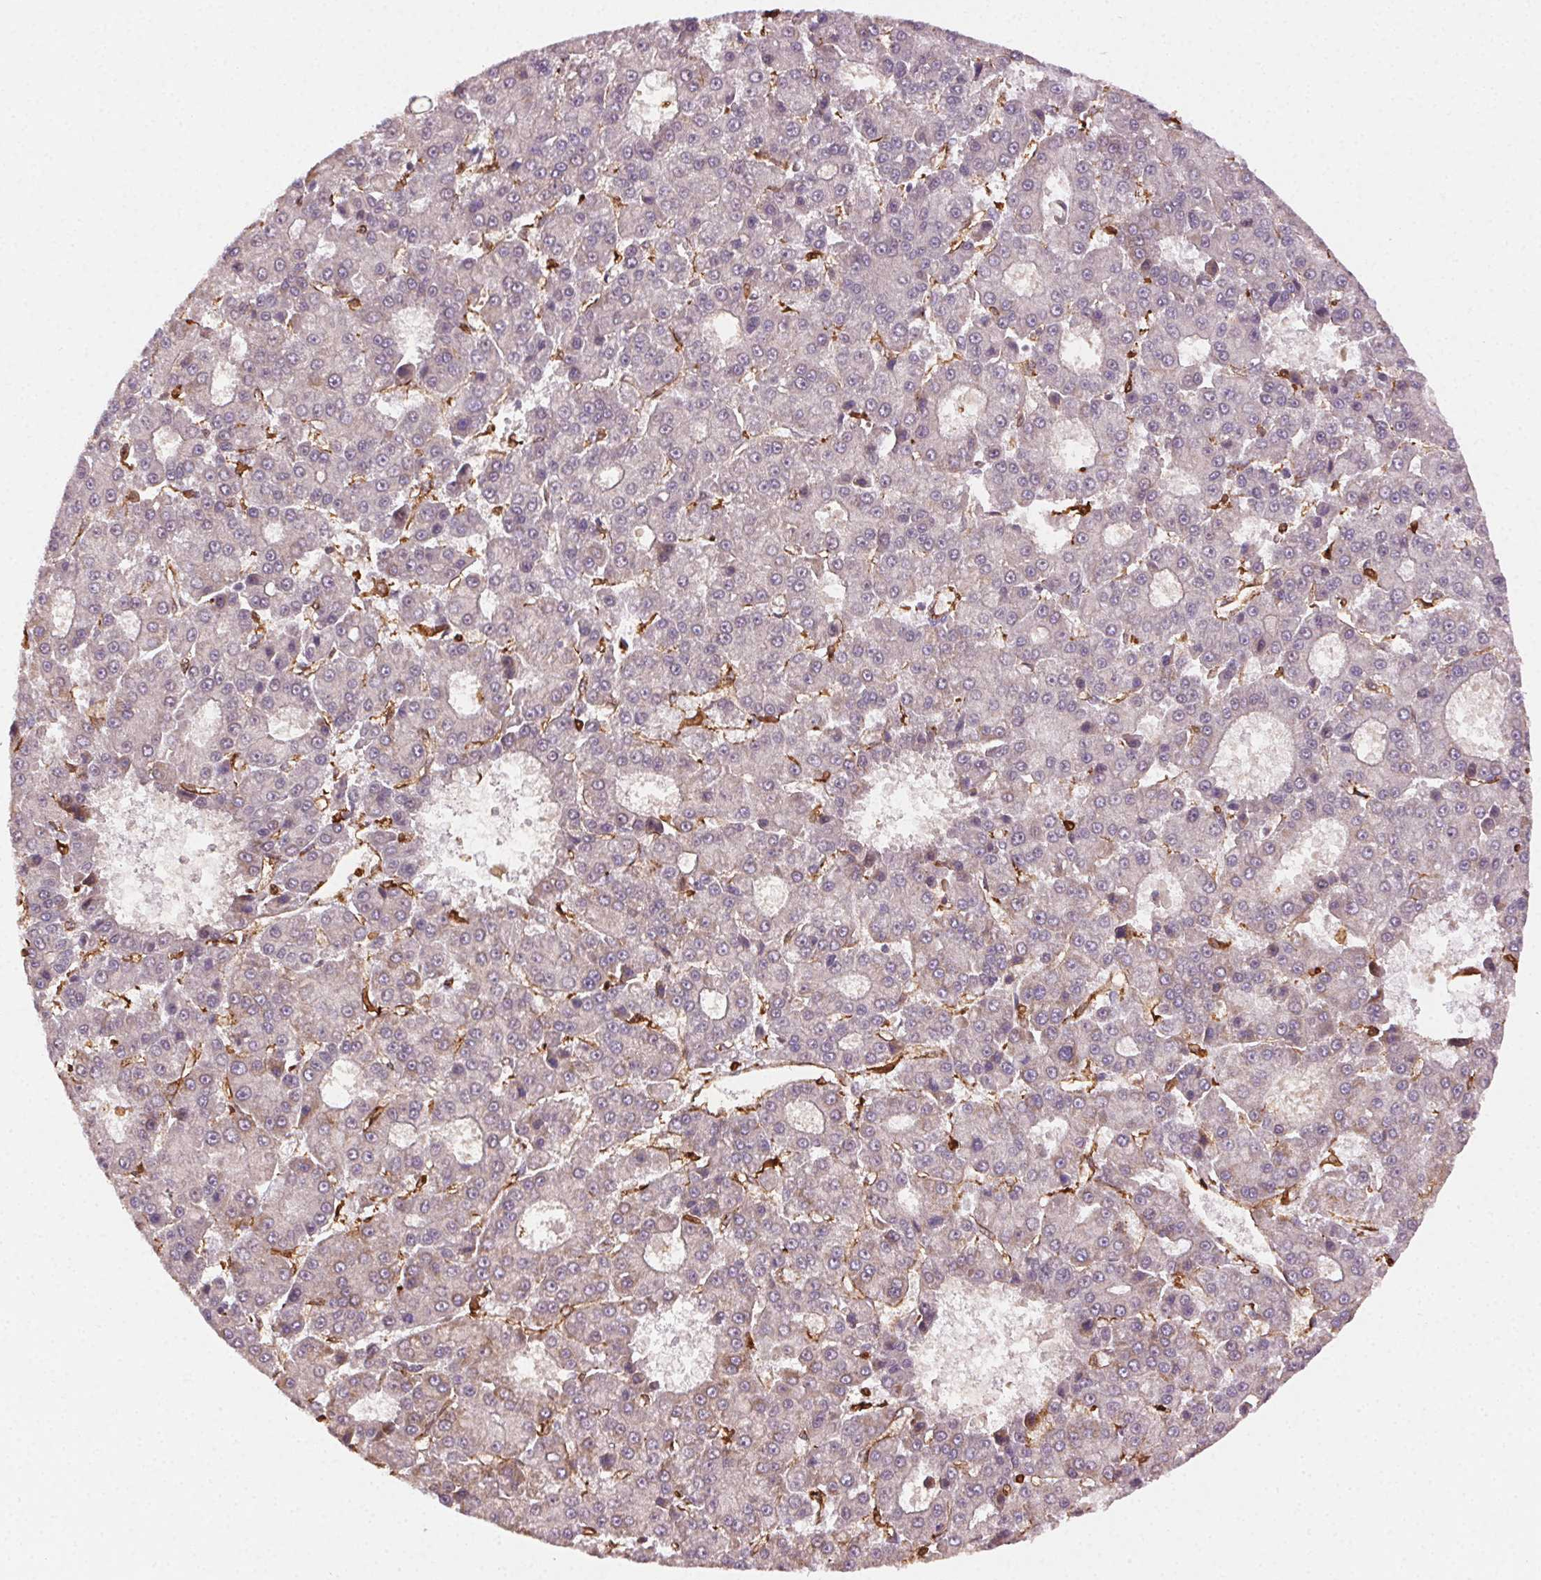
{"staining": {"intensity": "weak", "quantity": "<25%", "location": "cytoplasmic/membranous"}, "tissue": "liver cancer", "cell_type": "Tumor cells", "image_type": "cancer", "snomed": [{"axis": "morphology", "description": "Carcinoma, Hepatocellular, NOS"}, {"axis": "topography", "description": "Liver"}], "caption": "Histopathology image shows no significant protein positivity in tumor cells of liver hepatocellular carcinoma.", "gene": "RNASET2", "patient": {"sex": "male", "age": 70}}